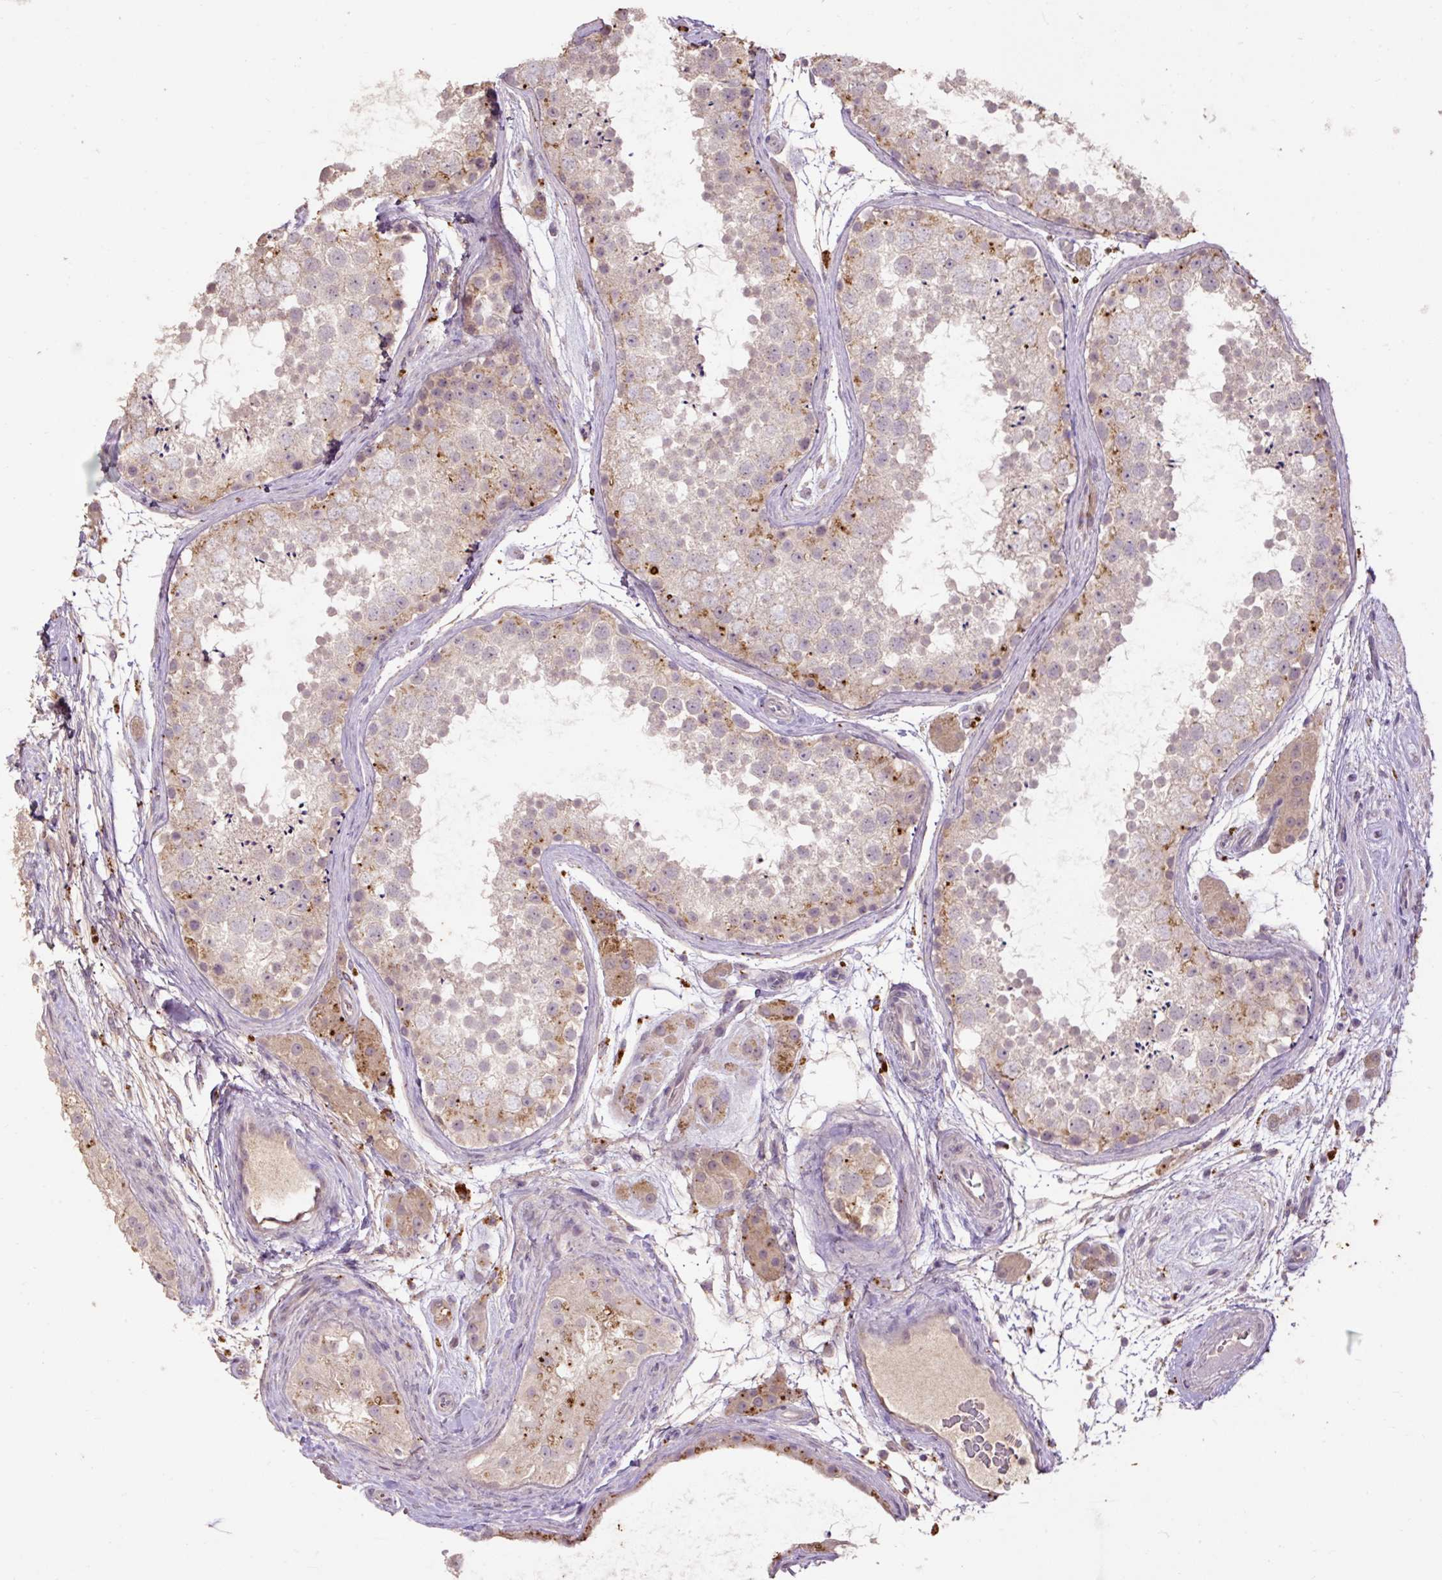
{"staining": {"intensity": "moderate", "quantity": "25%-75%", "location": "cytoplasmic/membranous"}, "tissue": "testis", "cell_type": "Cells in seminiferous ducts", "image_type": "normal", "snomed": [{"axis": "morphology", "description": "Normal tissue, NOS"}, {"axis": "topography", "description": "Testis"}], "caption": "A high-resolution photomicrograph shows IHC staining of benign testis, which displays moderate cytoplasmic/membranous expression in approximately 25%-75% of cells in seminiferous ducts. The staining was performed using DAB (3,3'-diaminobenzidine) to visualize the protein expression in brown, while the nuclei were stained in blue with hematoxylin (Magnification: 20x).", "gene": "LRTM2", "patient": {"sex": "male", "age": 41}}